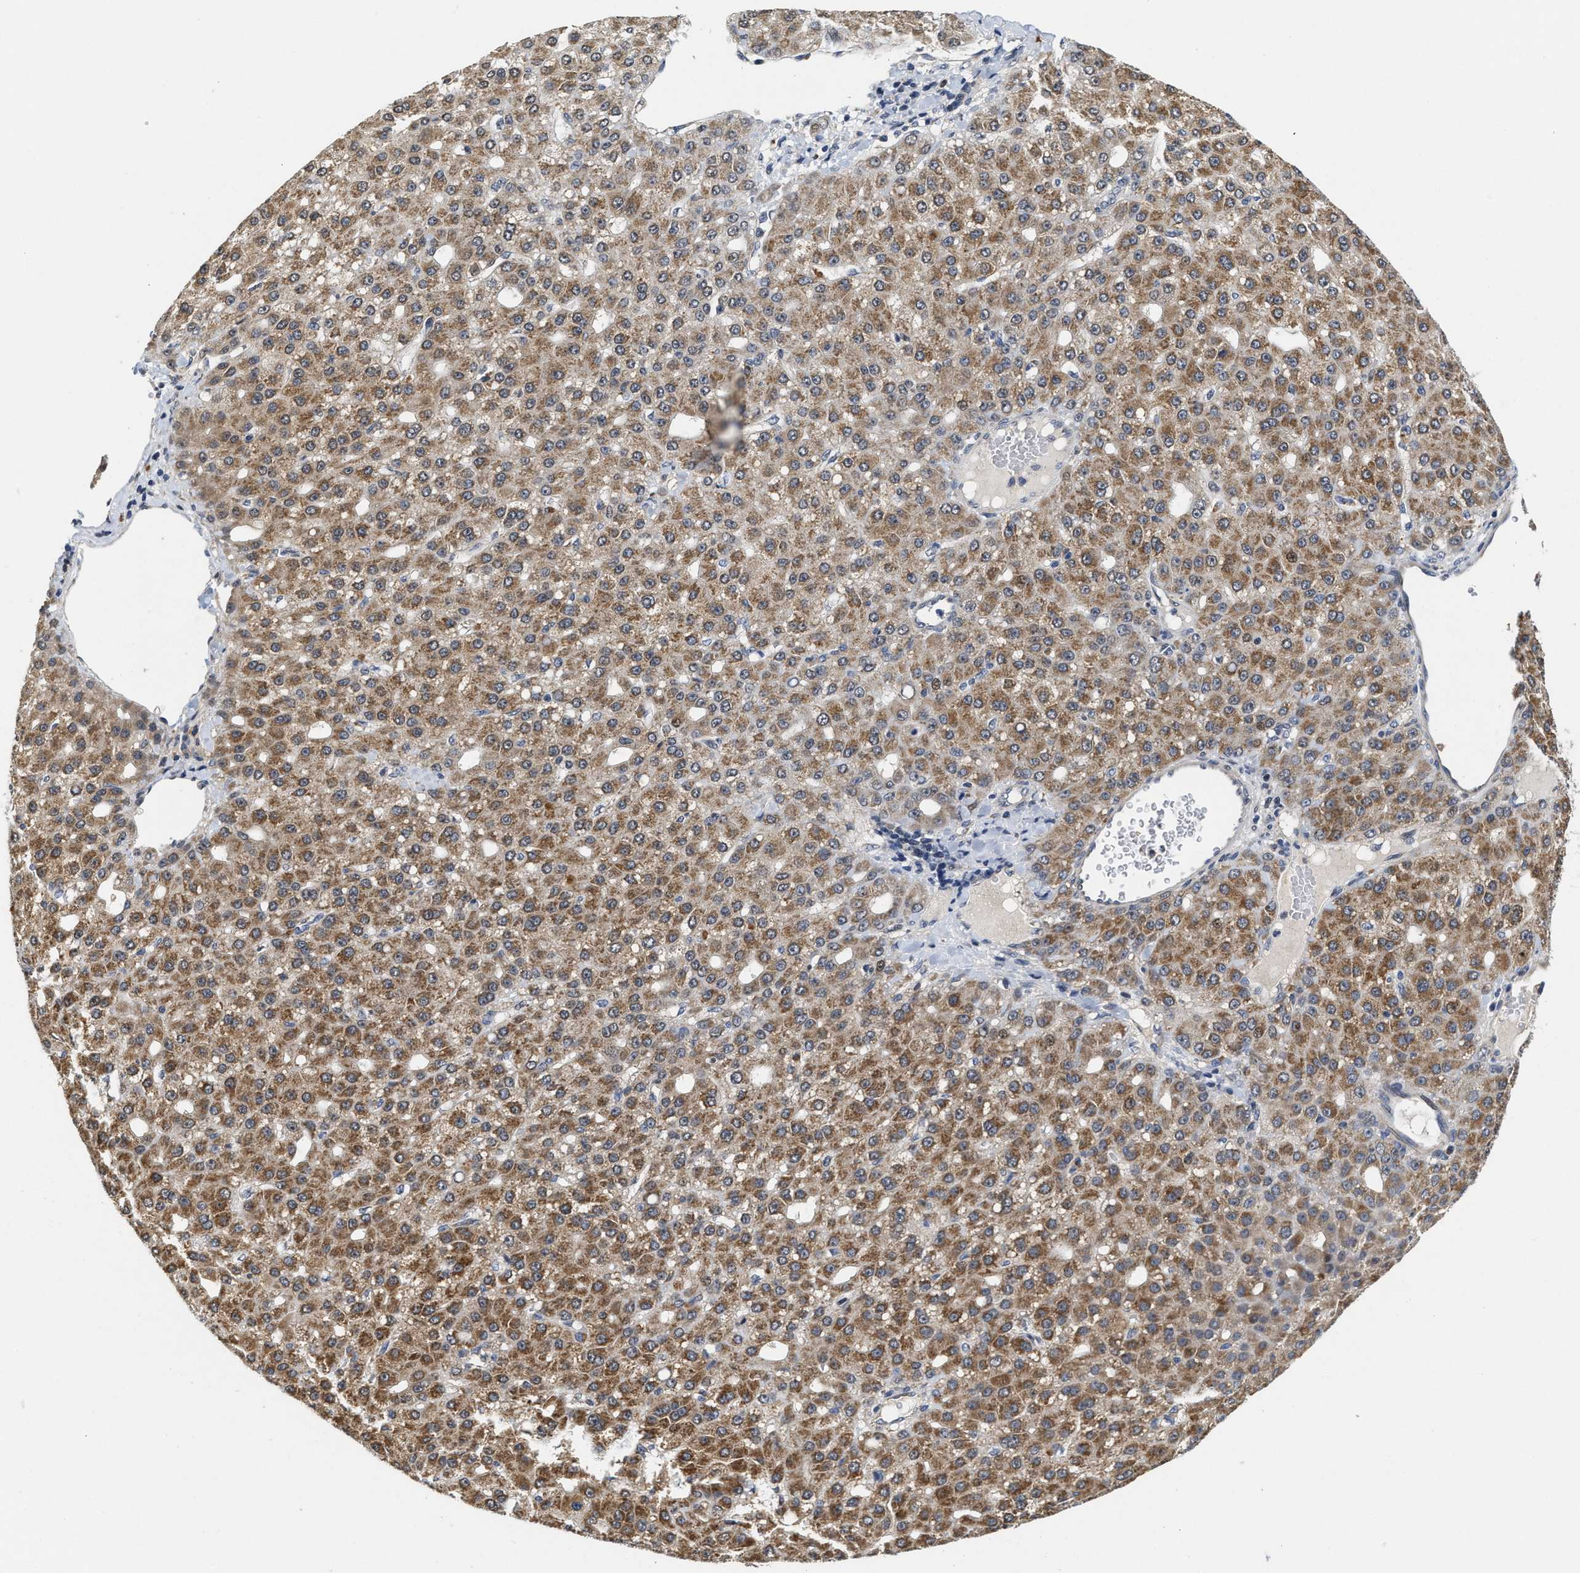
{"staining": {"intensity": "moderate", "quantity": "25%-75%", "location": "cytoplasmic/membranous"}, "tissue": "liver cancer", "cell_type": "Tumor cells", "image_type": "cancer", "snomed": [{"axis": "morphology", "description": "Carcinoma, Hepatocellular, NOS"}, {"axis": "topography", "description": "Liver"}], "caption": "Immunohistochemical staining of liver cancer (hepatocellular carcinoma) displays medium levels of moderate cytoplasmic/membranous expression in approximately 25%-75% of tumor cells.", "gene": "SCYL2", "patient": {"sex": "male", "age": 67}}